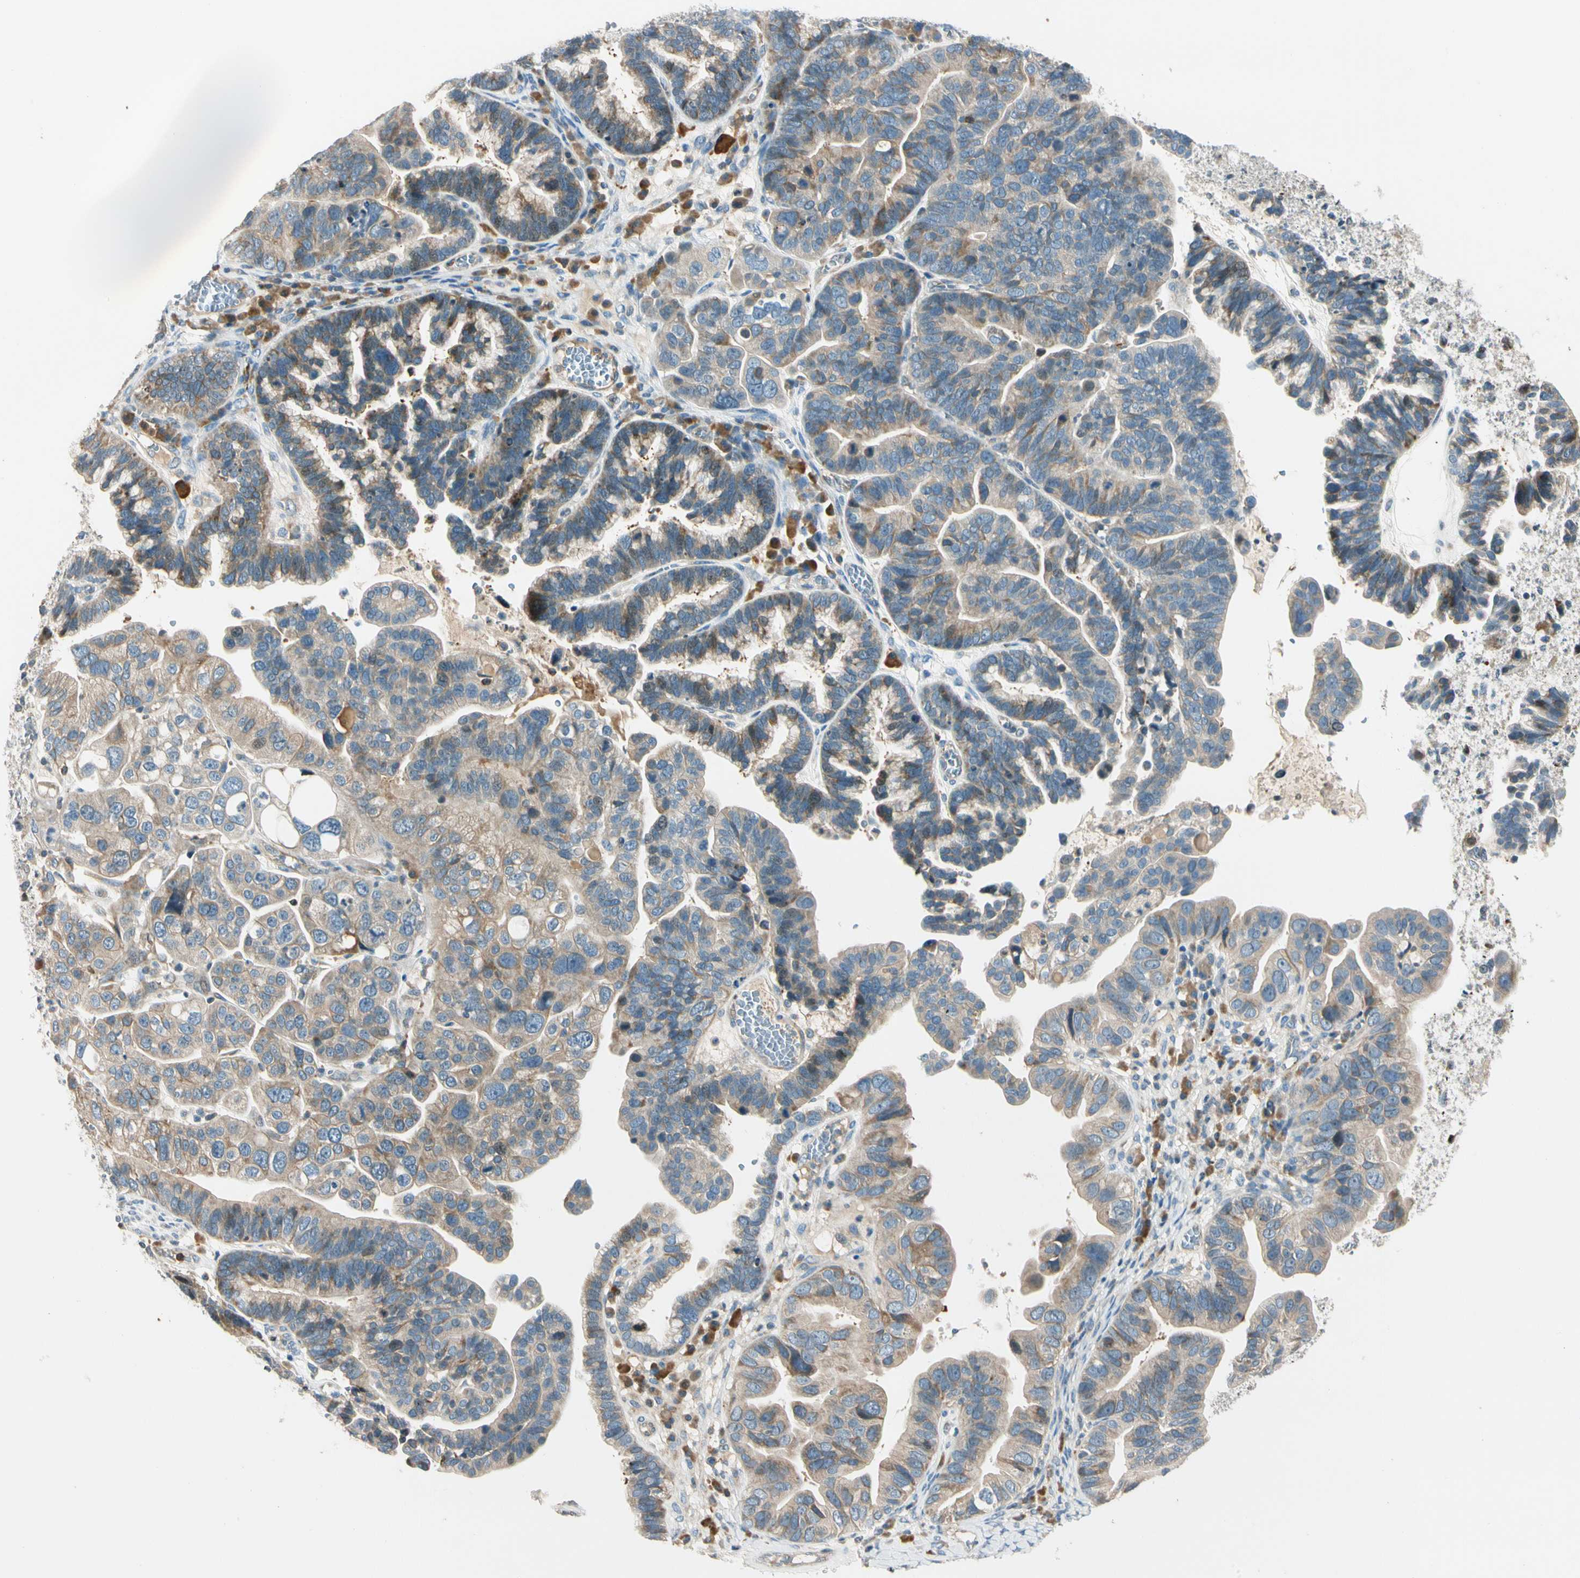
{"staining": {"intensity": "weak", "quantity": ">75%", "location": "cytoplasmic/membranous"}, "tissue": "ovarian cancer", "cell_type": "Tumor cells", "image_type": "cancer", "snomed": [{"axis": "morphology", "description": "Cystadenocarcinoma, serous, NOS"}, {"axis": "topography", "description": "Ovary"}], "caption": "Ovarian cancer (serous cystadenocarcinoma) stained for a protein (brown) shows weak cytoplasmic/membranous positive staining in approximately >75% of tumor cells.", "gene": "CDH6", "patient": {"sex": "female", "age": 56}}